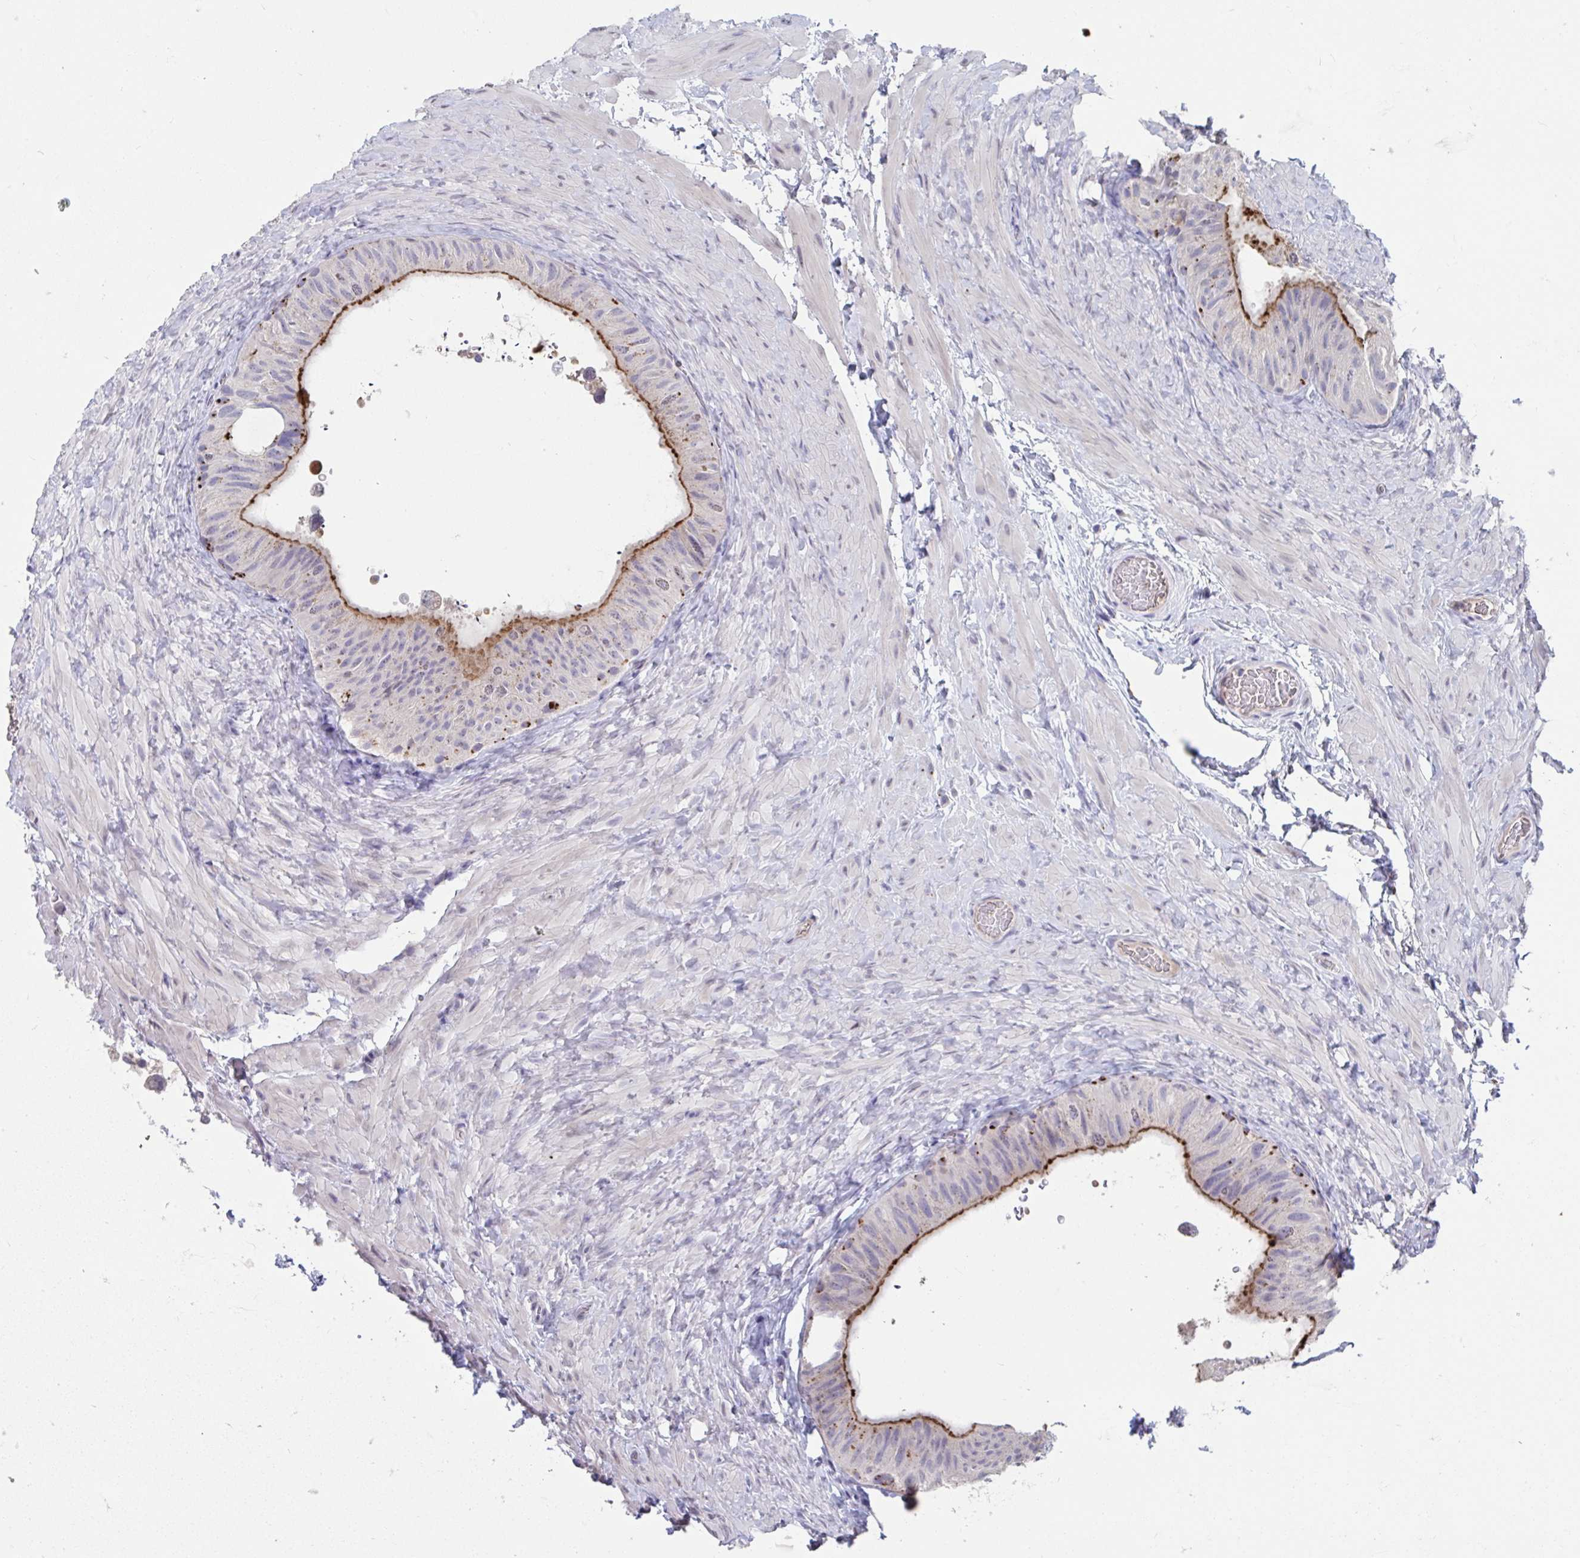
{"staining": {"intensity": "strong", "quantity": "<25%", "location": "cytoplasmic/membranous"}, "tissue": "epididymis", "cell_type": "Glandular cells", "image_type": "normal", "snomed": [{"axis": "morphology", "description": "Normal tissue, NOS"}, {"axis": "topography", "description": "Epididymis, spermatic cord, NOS"}, {"axis": "topography", "description": "Epididymis"}], "caption": "High-power microscopy captured an immunohistochemistry (IHC) micrograph of normal epididymis, revealing strong cytoplasmic/membranous staining in about <25% of glandular cells.", "gene": "GPR162", "patient": {"sex": "male", "age": 31}}